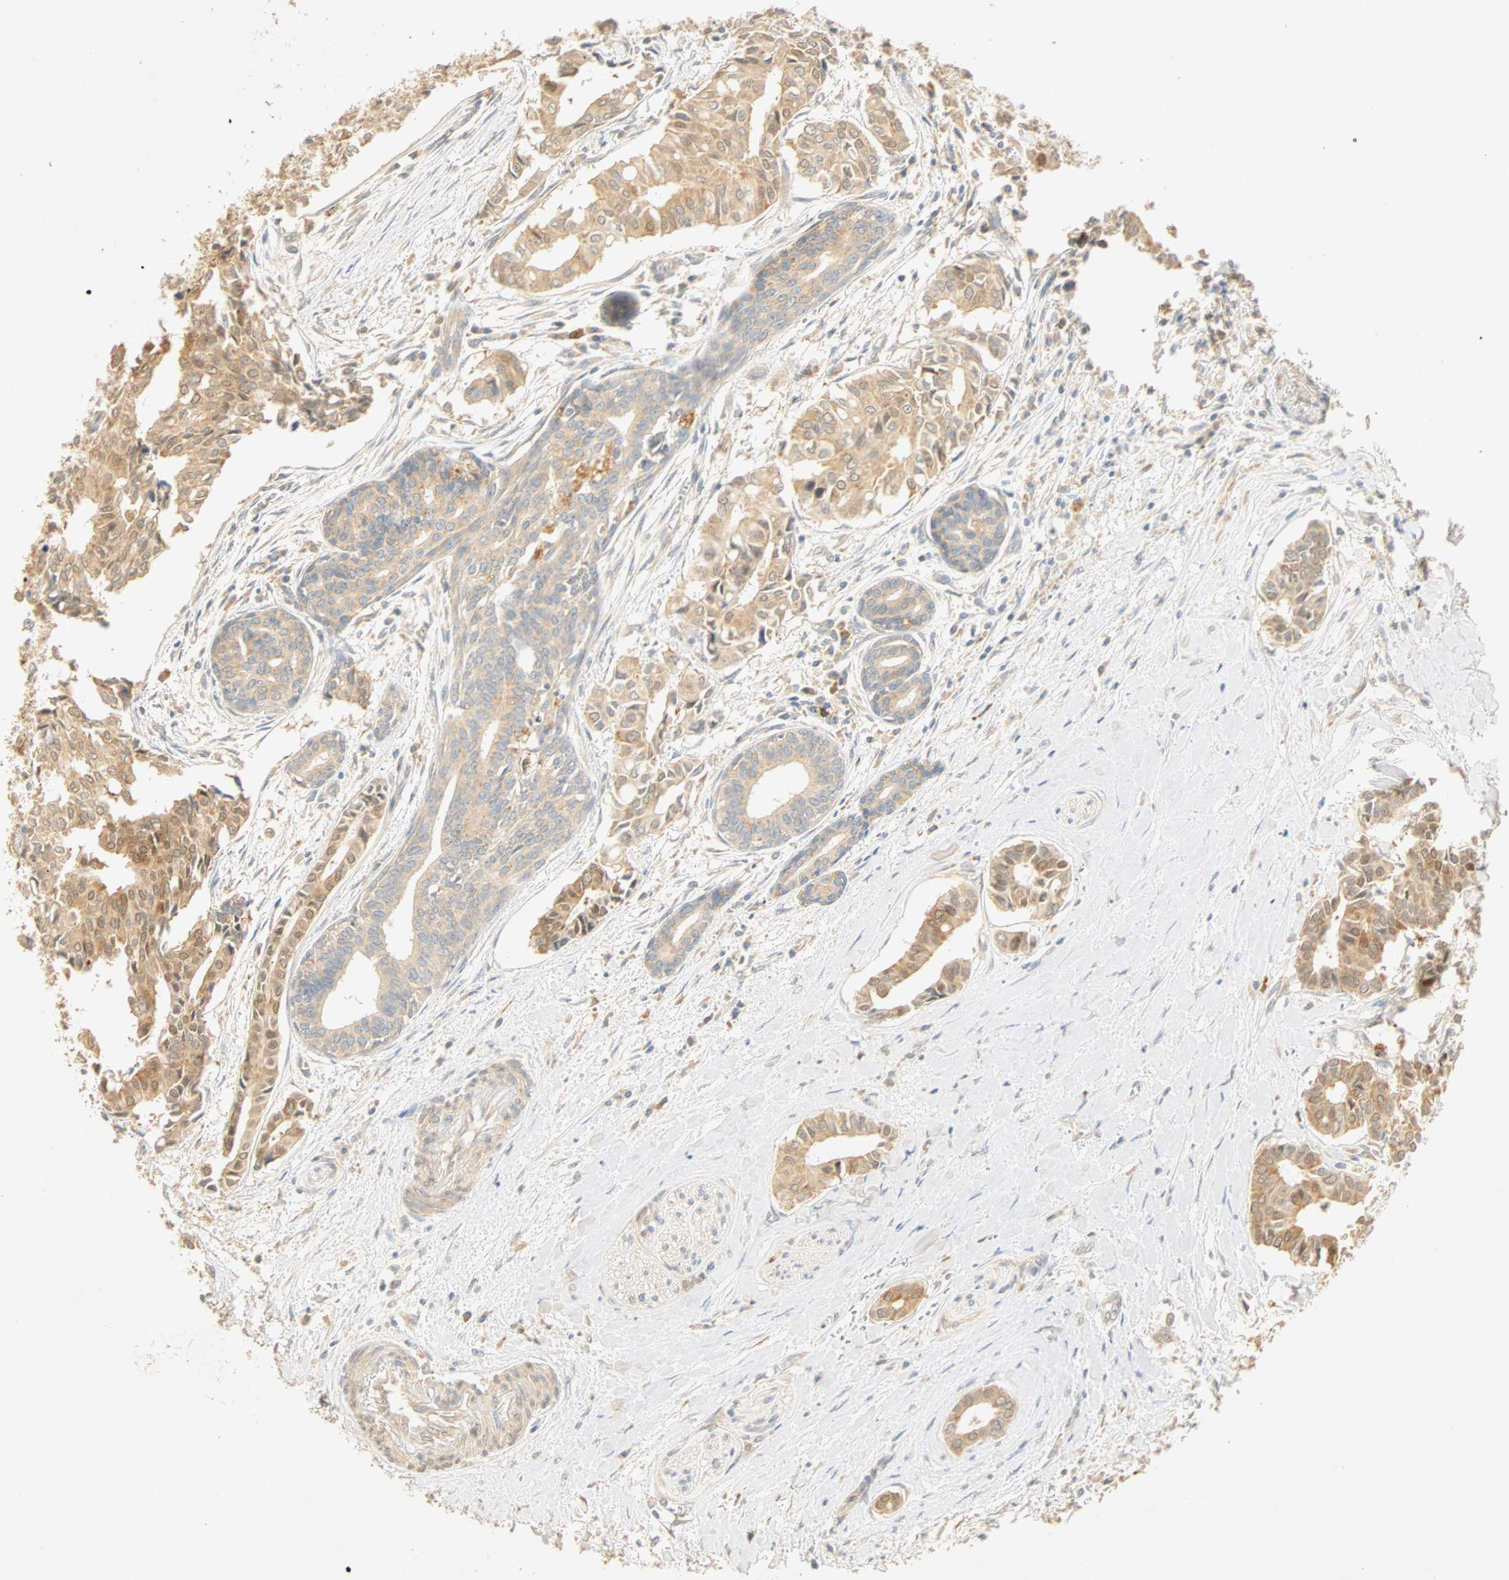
{"staining": {"intensity": "moderate", "quantity": ">75%", "location": "cytoplasmic/membranous"}, "tissue": "head and neck cancer", "cell_type": "Tumor cells", "image_type": "cancer", "snomed": [{"axis": "morphology", "description": "Adenocarcinoma, NOS"}, {"axis": "topography", "description": "Salivary gland"}, {"axis": "topography", "description": "Head-Neck"}], "caption": "Protein expression analysis of human head and neck cancer (adenocarcinoma) reveals moderate cytoplasmic/membranous positivity in approximately >75% of tumor cells.", "gene": "SELENBP1", "patient": {"sex": "female", "age": 59}}